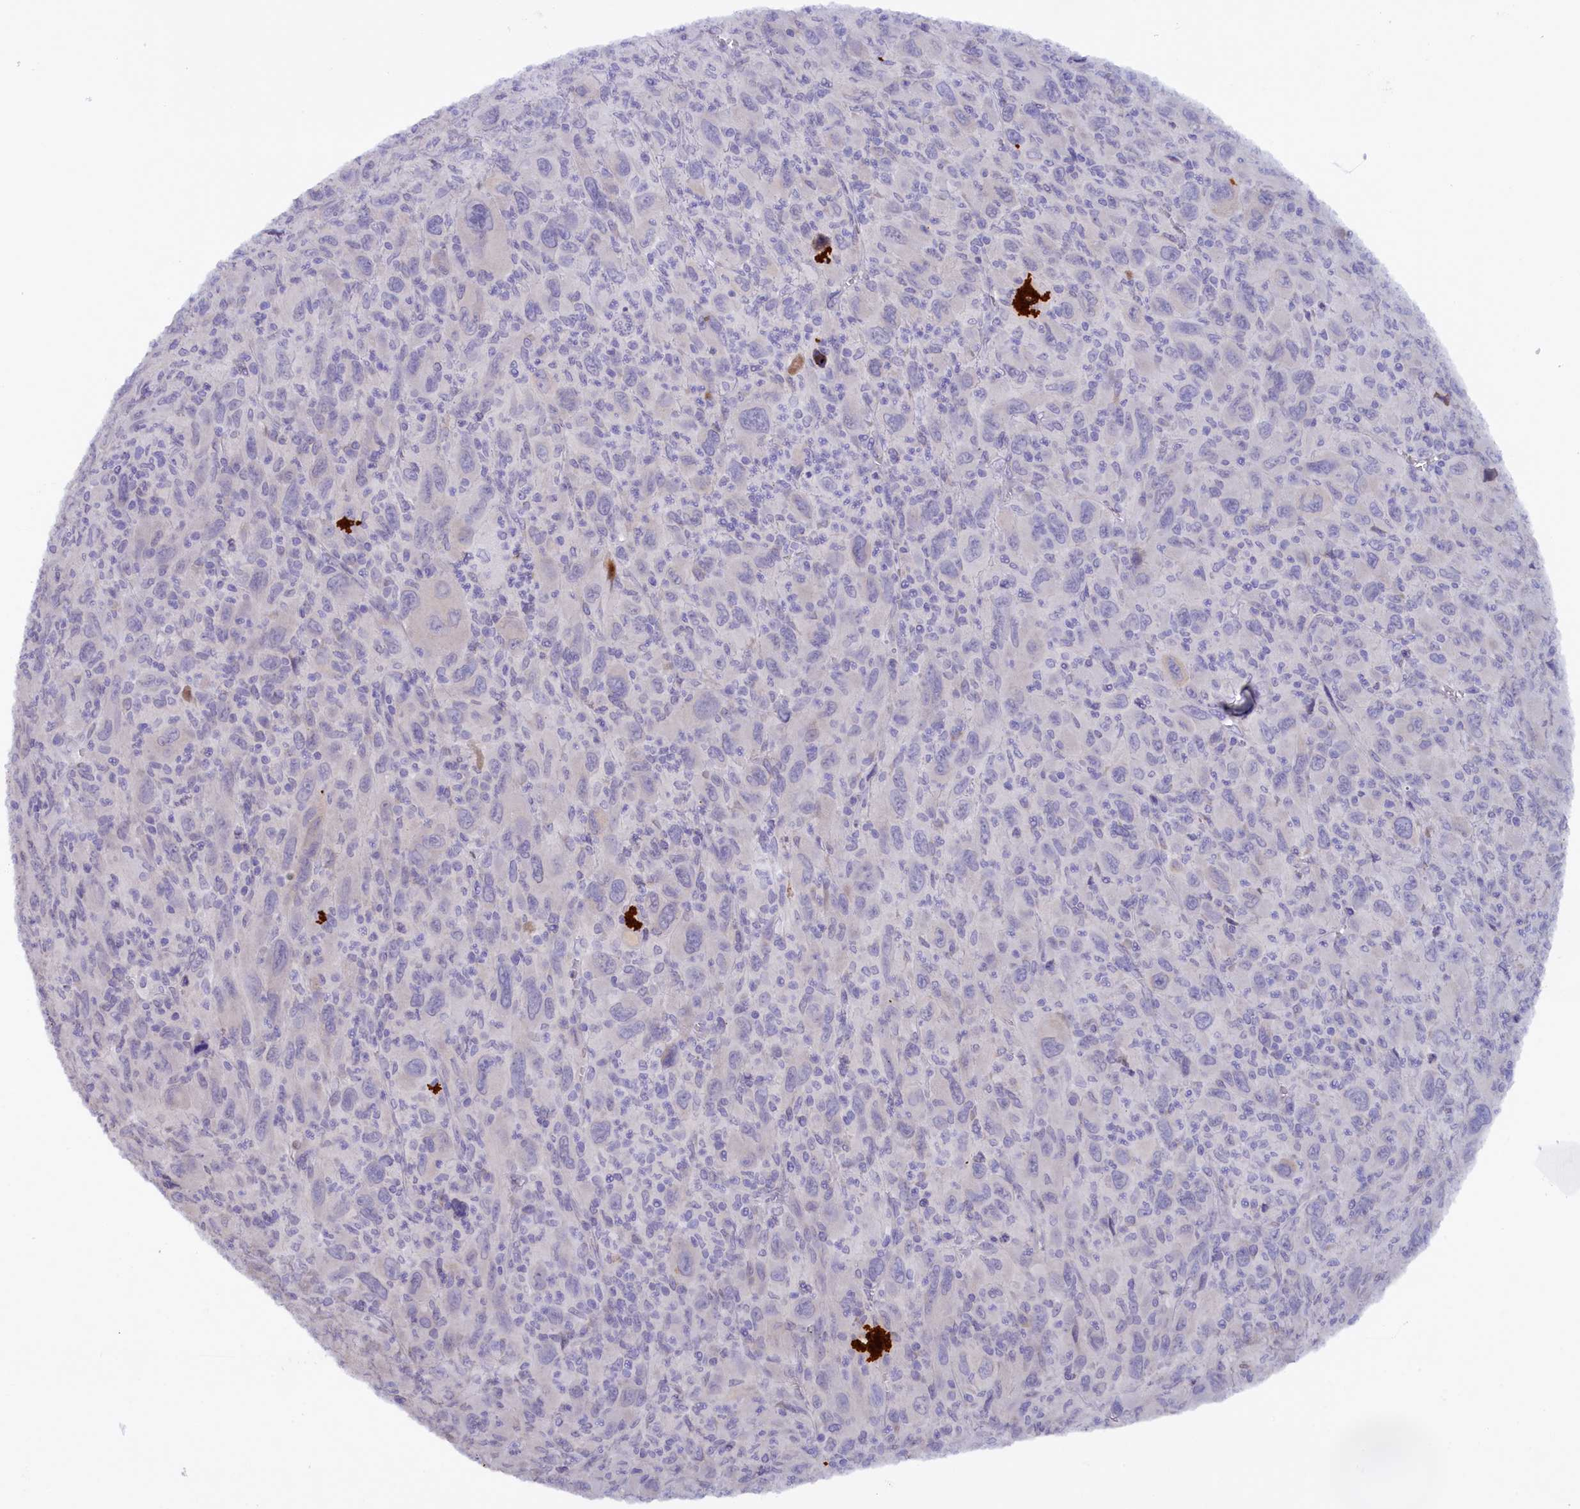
{"staining": {"intensity": "negative", "quantity": "none", "location": "none"}, "tissue": "melanoma", "cell_type": "Tumor cells", "image_type": "cancer", "snomed": [{"axis": "morphology", "description": "Malignant melanoma, Metastatic site"}, {"axis": "topography", "description": "Skin"}], "caption": "Immunohistochemistry micrograph of neoplastic tissue: melanoma stained with DAB (3,3'-diaminobenzidine) displays no significant protein expression in tumor cells.", "gene": "ZSWIM4", "patient": {"sex": "female", "age": 56}}